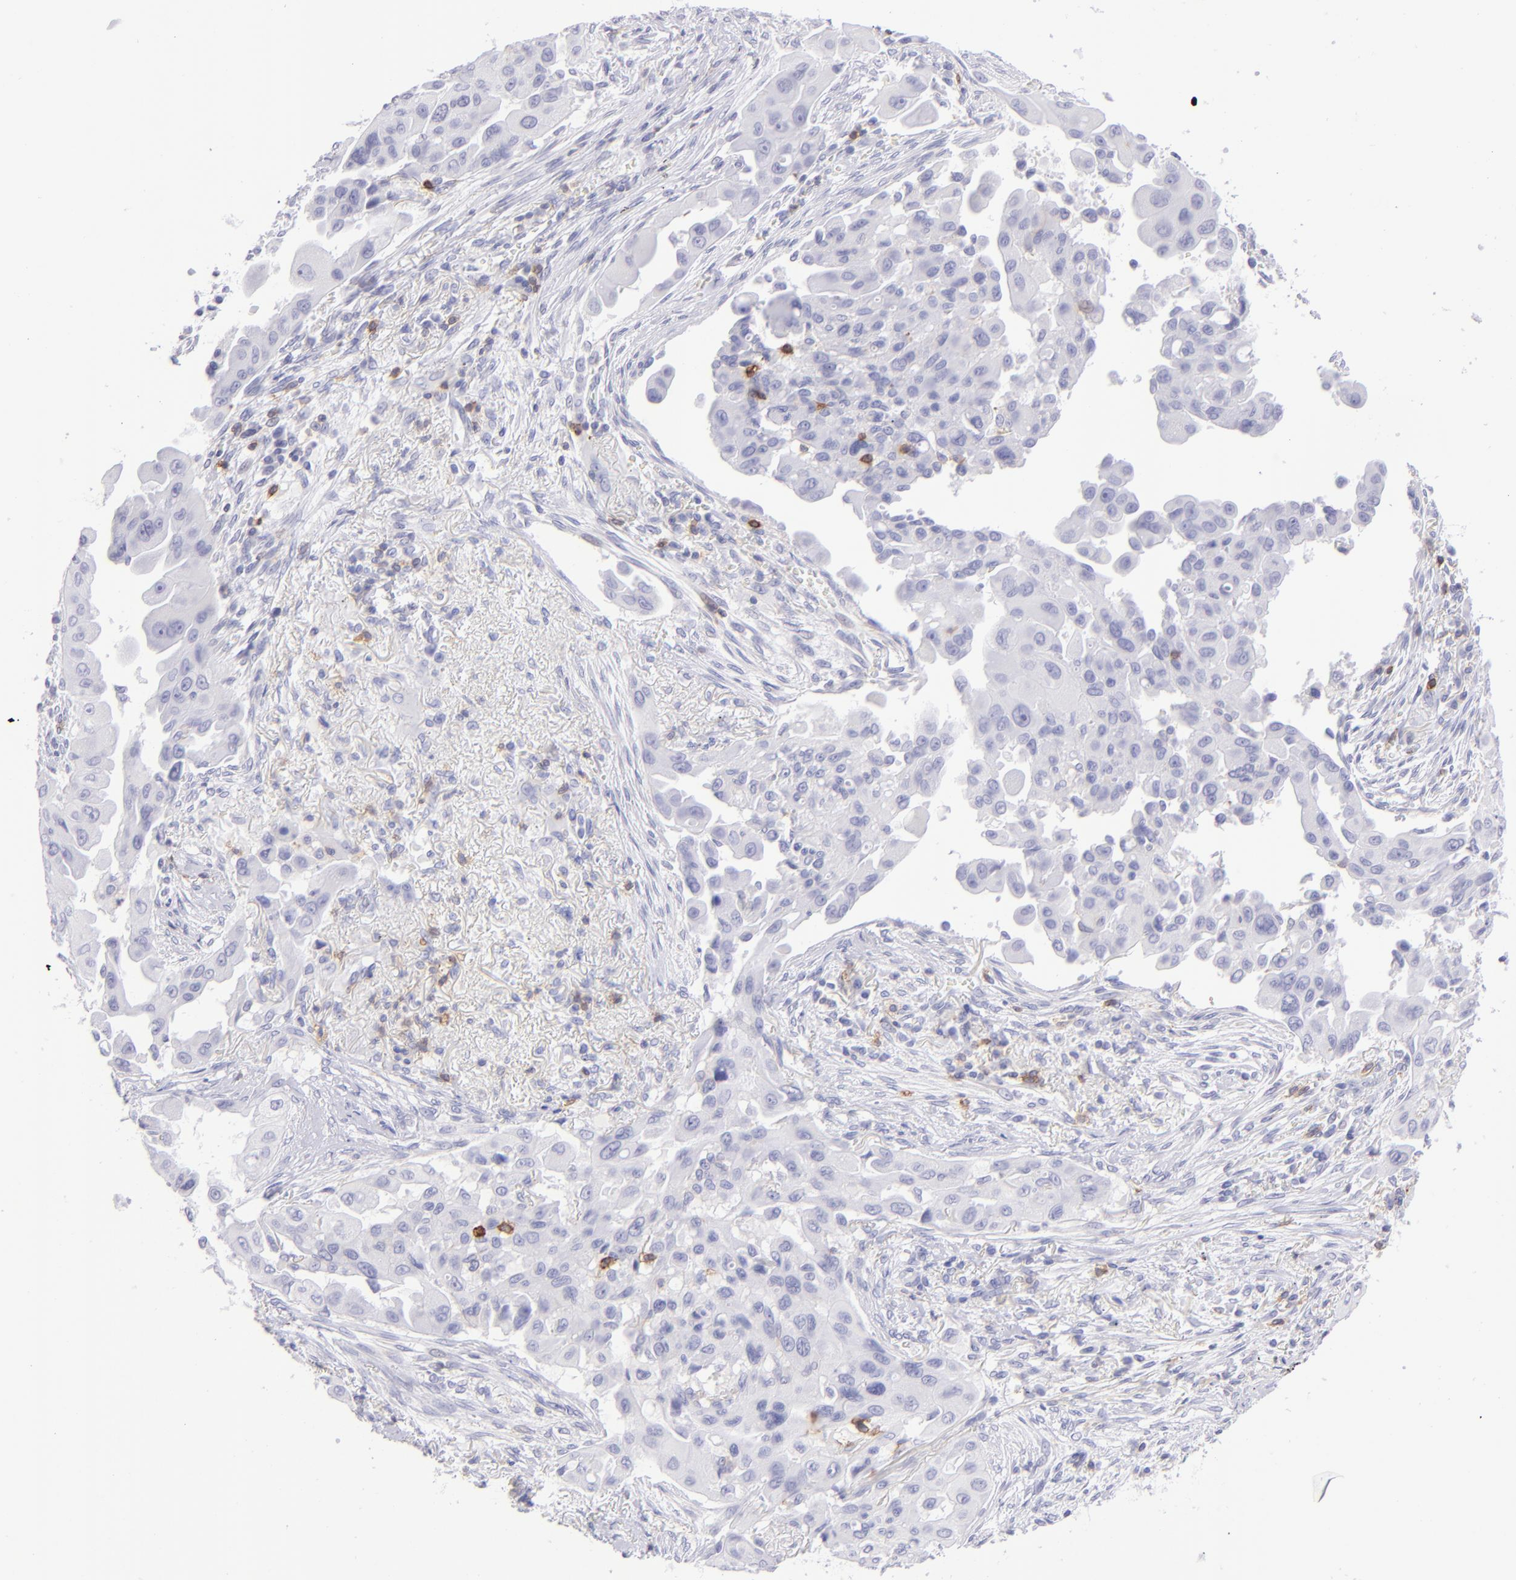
{"staining": {"intensity": "negative", "quantity": "none", "location": "none"}, "tissue": "lung cancer", "cell_type": "Tumor cells", "image_type": "cancer", "snomed": [{"axis": "morphology", "description": "Adenocarcinoma, NOS"}, {"axis": "topography", "description": "Lung"}], "caption": "This is an immunohistochemistry (IHC) image of human lung cancer. There is no expression in tumor cells.", "gene": "CD69", "patient": {"sex": "male", "age": 68}}